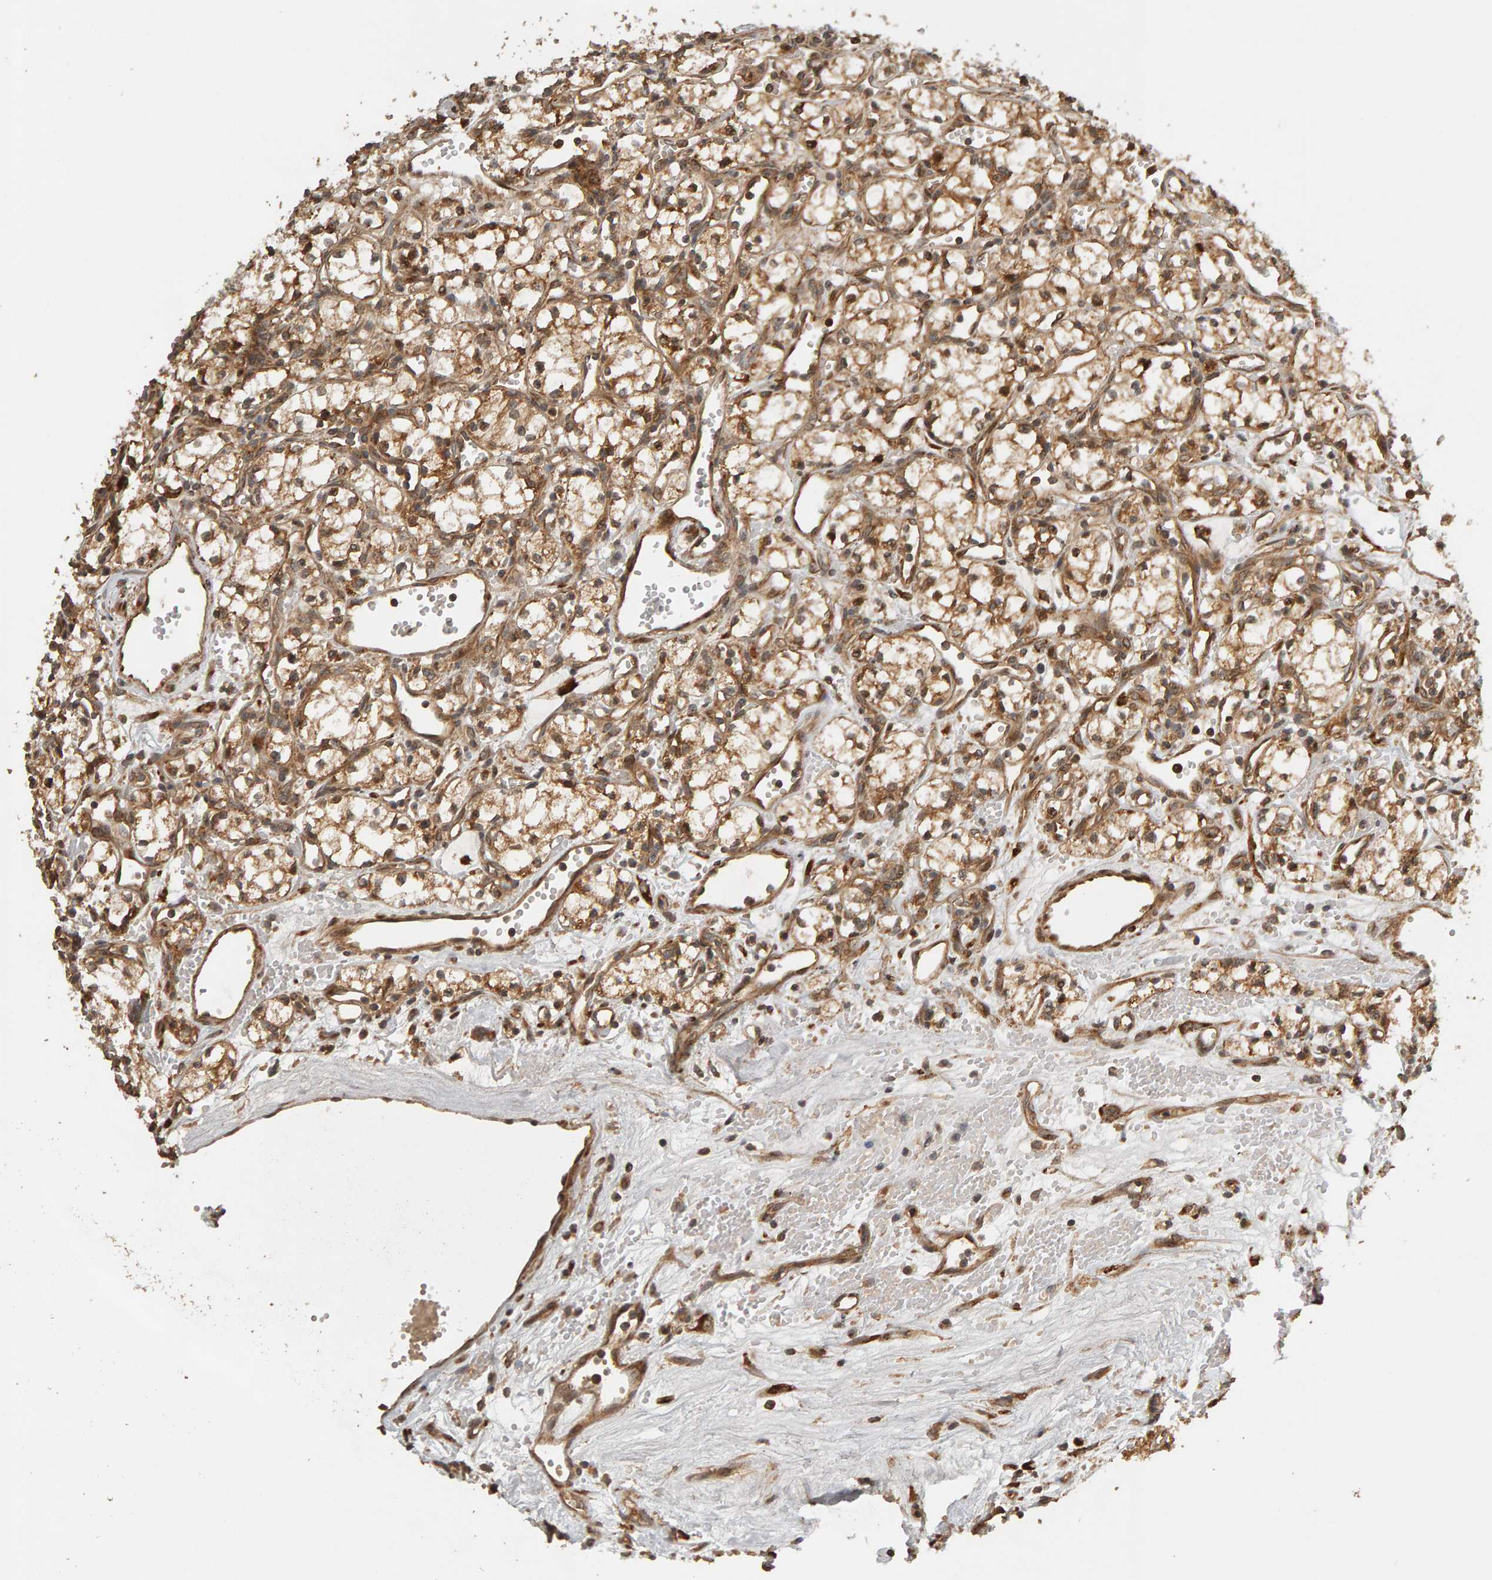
{"staining": {"intensity": "moderate", "quantity": ">75%", "location": "cytoplasmic/membranous"}, "tissue": "renal cancer", "cell_type": "Tumor cells", "image_type": "cancer", "snomed": [{"axis": "morphology", "description": "Adenocarcinoma, NOS"}, {"axis": "topography", "description": "Kidney"}], "caption": "IHC (DAB) staining of human adenocarcinoma (renal) exhibits moderate cytoplasmic/membranous protein staining in about >75% of tumor cells. The staining is performed using DAB (3,3'-diaminobenzidine) brown chromogen to label protein expression. The nuclei are counter-stained blue using hematoxylin.", "gene": "ZFAND1", "patient": {"sex": "male", "age": 59}}